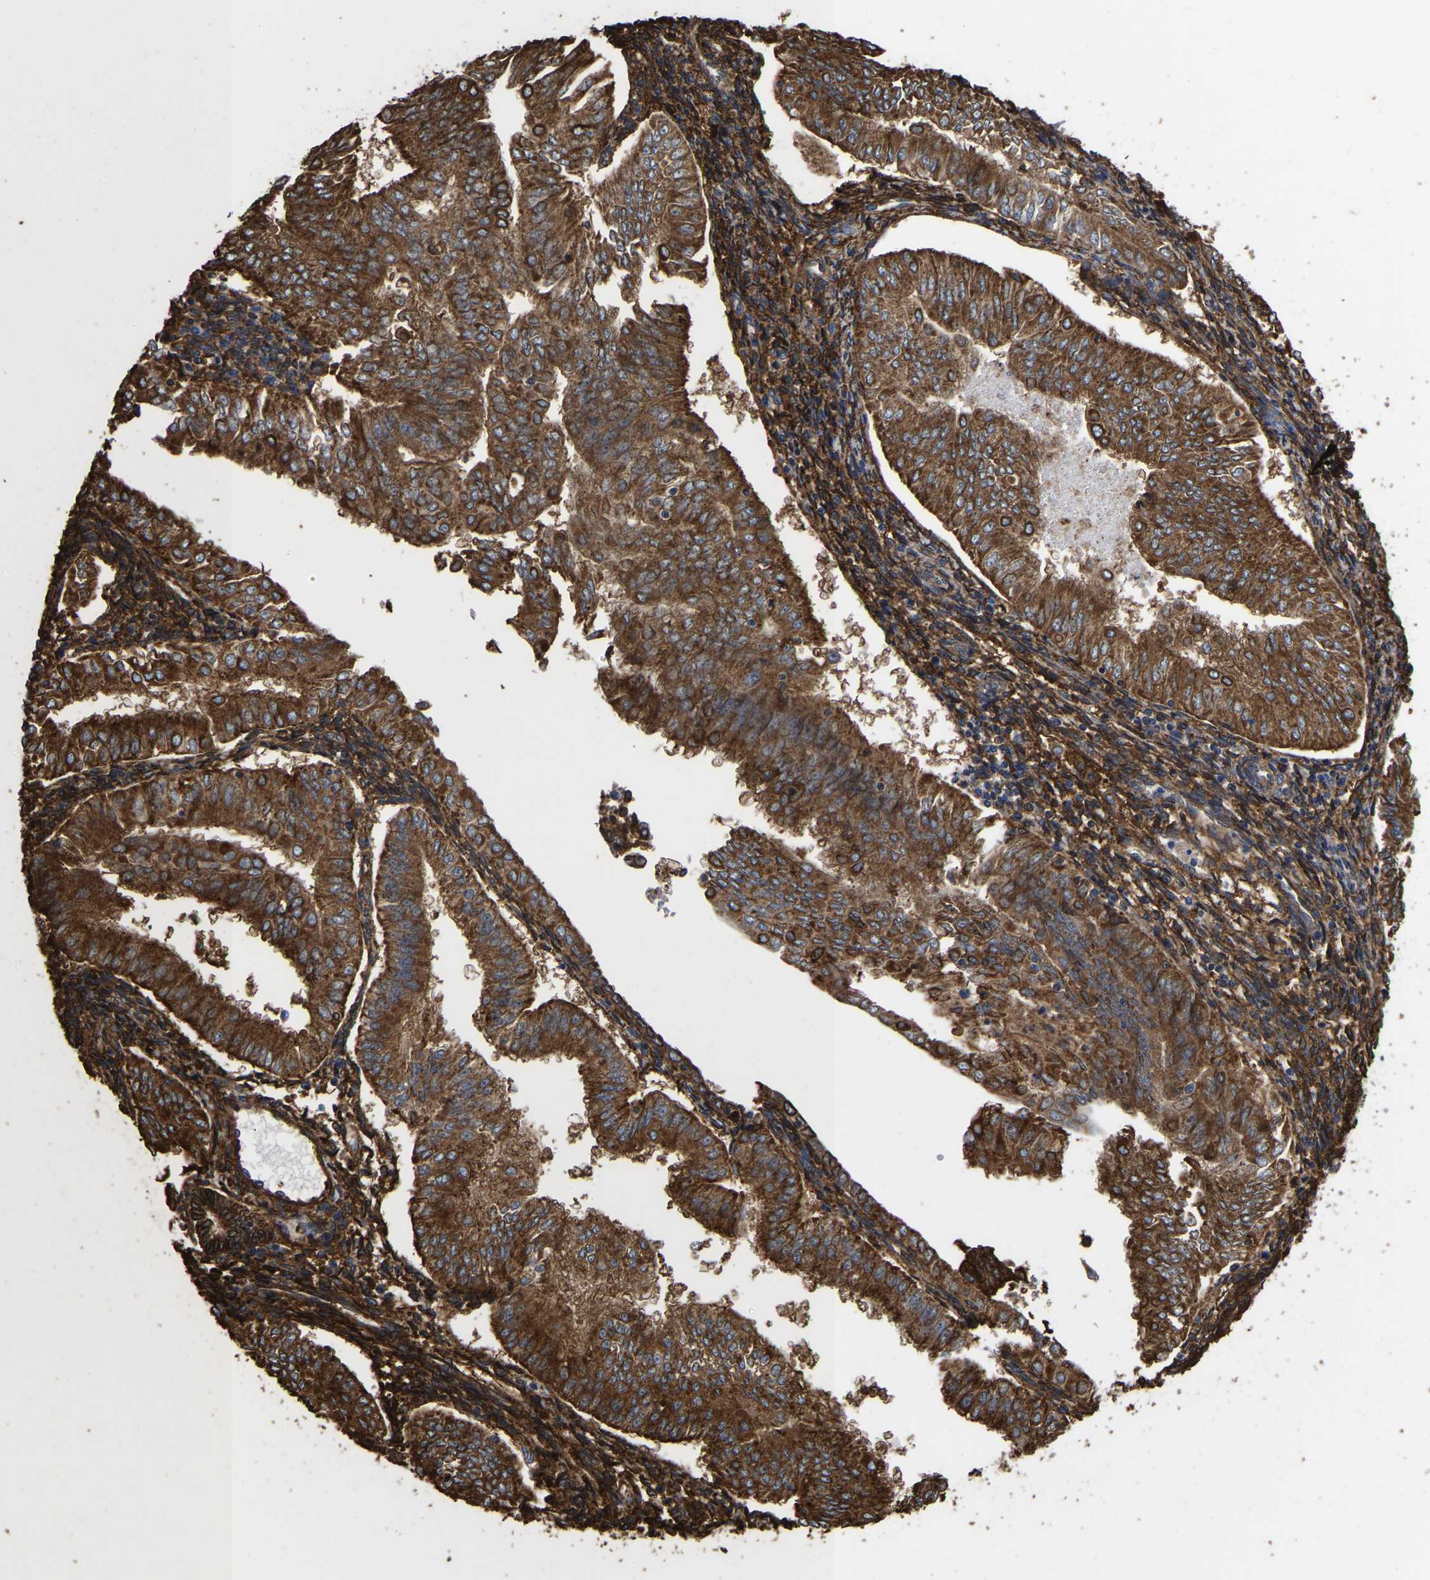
{"staining": {"intensity": "strong", "quantity": ">75%", "location": "cytoplasmic/membranous"}, "tissue": "endometrial cancer", "cell_type": "Tumor cells", "image_type": "cancer", "snomed": [{"axis": "morphology", "description": "Normal tissue, NOS"}, {"axis": "morphology", "description": "Adenocarcinoma, NOS"}, {"axis": "topography", "description": "Endometrium"}], "caption": "Human endometrial cancer (adenocarcinoma) stained for a protein (brown) displays strong cytoplasmic/membranous positive staining in approximately >75% of tumor cells.", "gene": "LIF", "patient": {"sex": "female", "age": 53}}